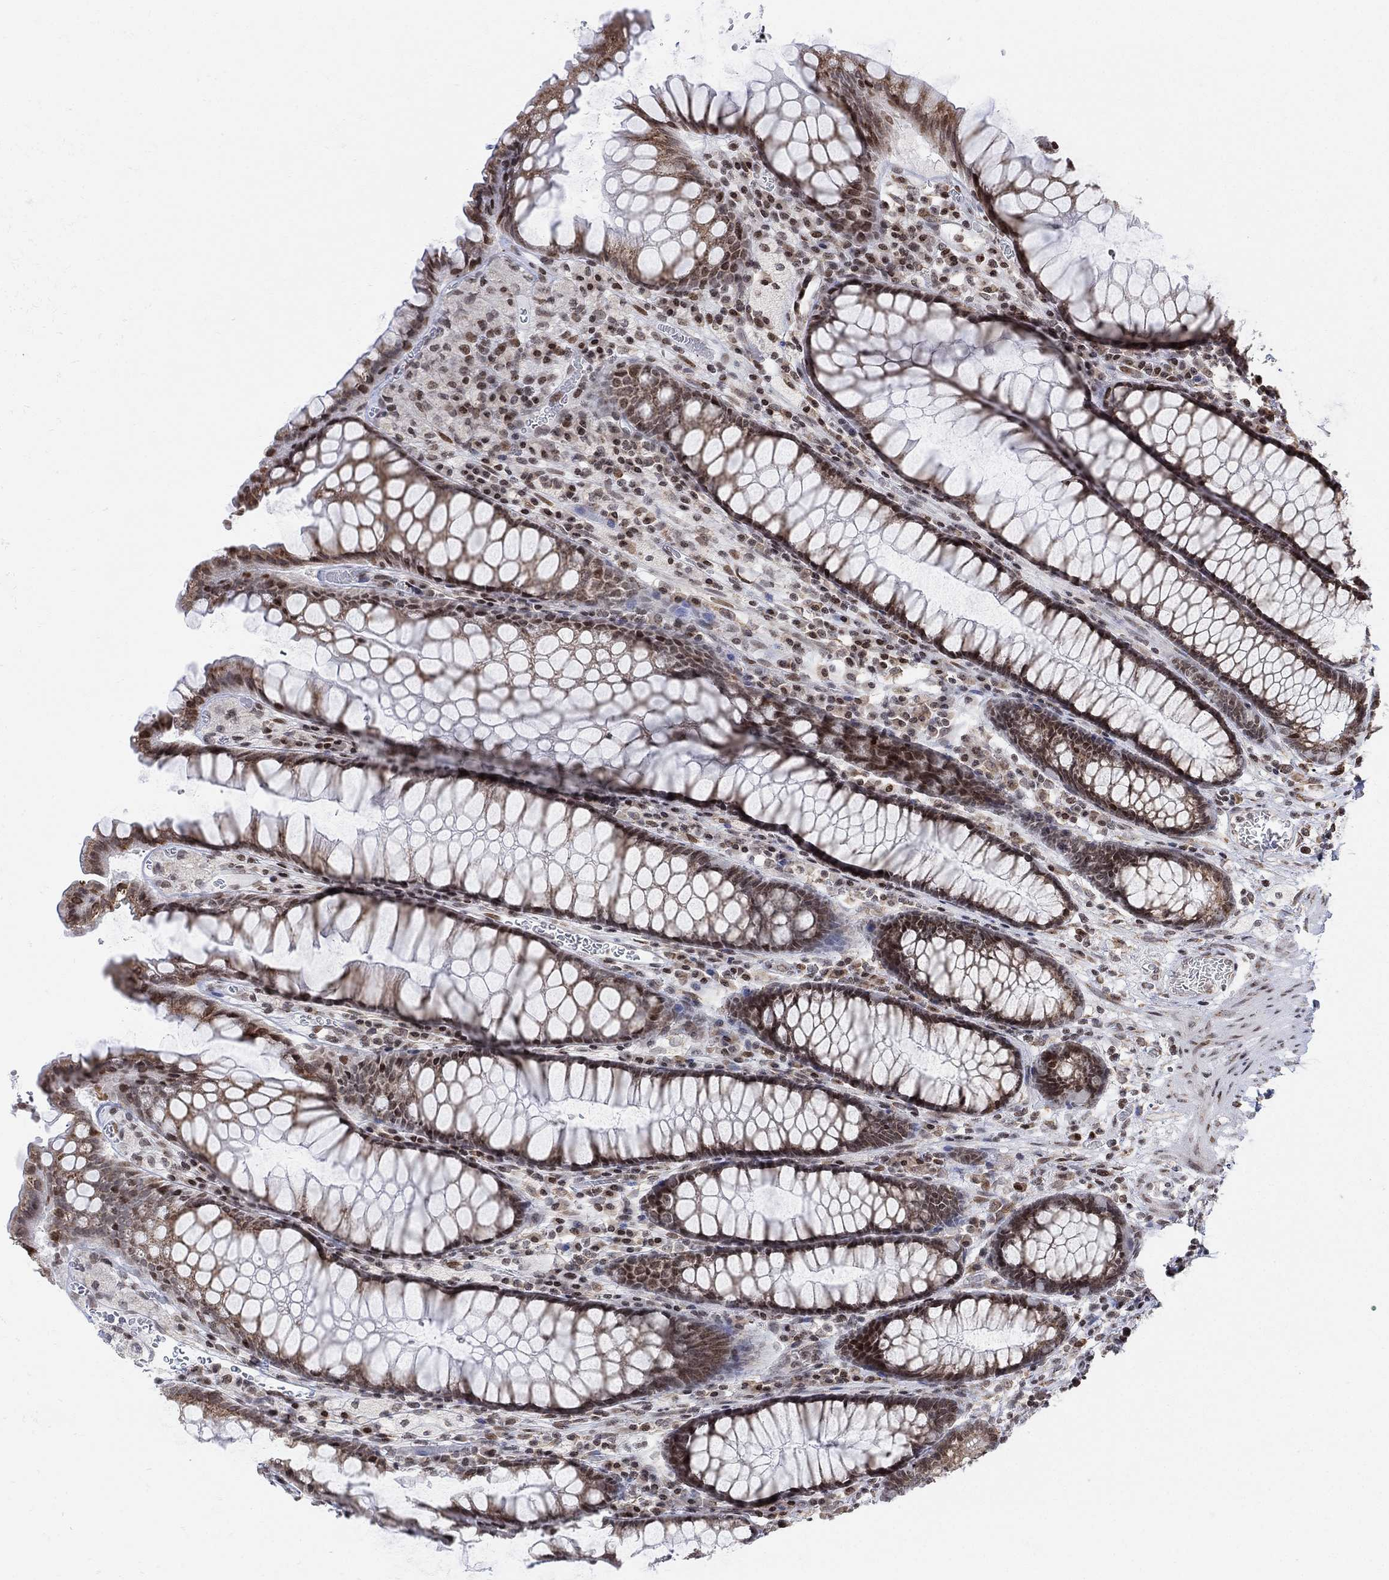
{"staining": {"intensity": "moderate", "quantity": "25%-75%", "location": "cytoplasmic/membranous,nuclear"}, "tissue": "rectum", "cell_type": "Glandular cells", "image_type": "normal", "snomed": [{"axis": "morphology", "description": "Normal tissue, NOS"}, {"axis": "topography", "description": "Rectum"}], "caption": "Rectum was stained to show a protein in brown. There is medium levels of moderate cytoplasmic/membranous,nuclear expression in about 25%-75% of glandular cells.", "gene": "ABHD14A", "patient": {"sex": "female", "age": 68}}